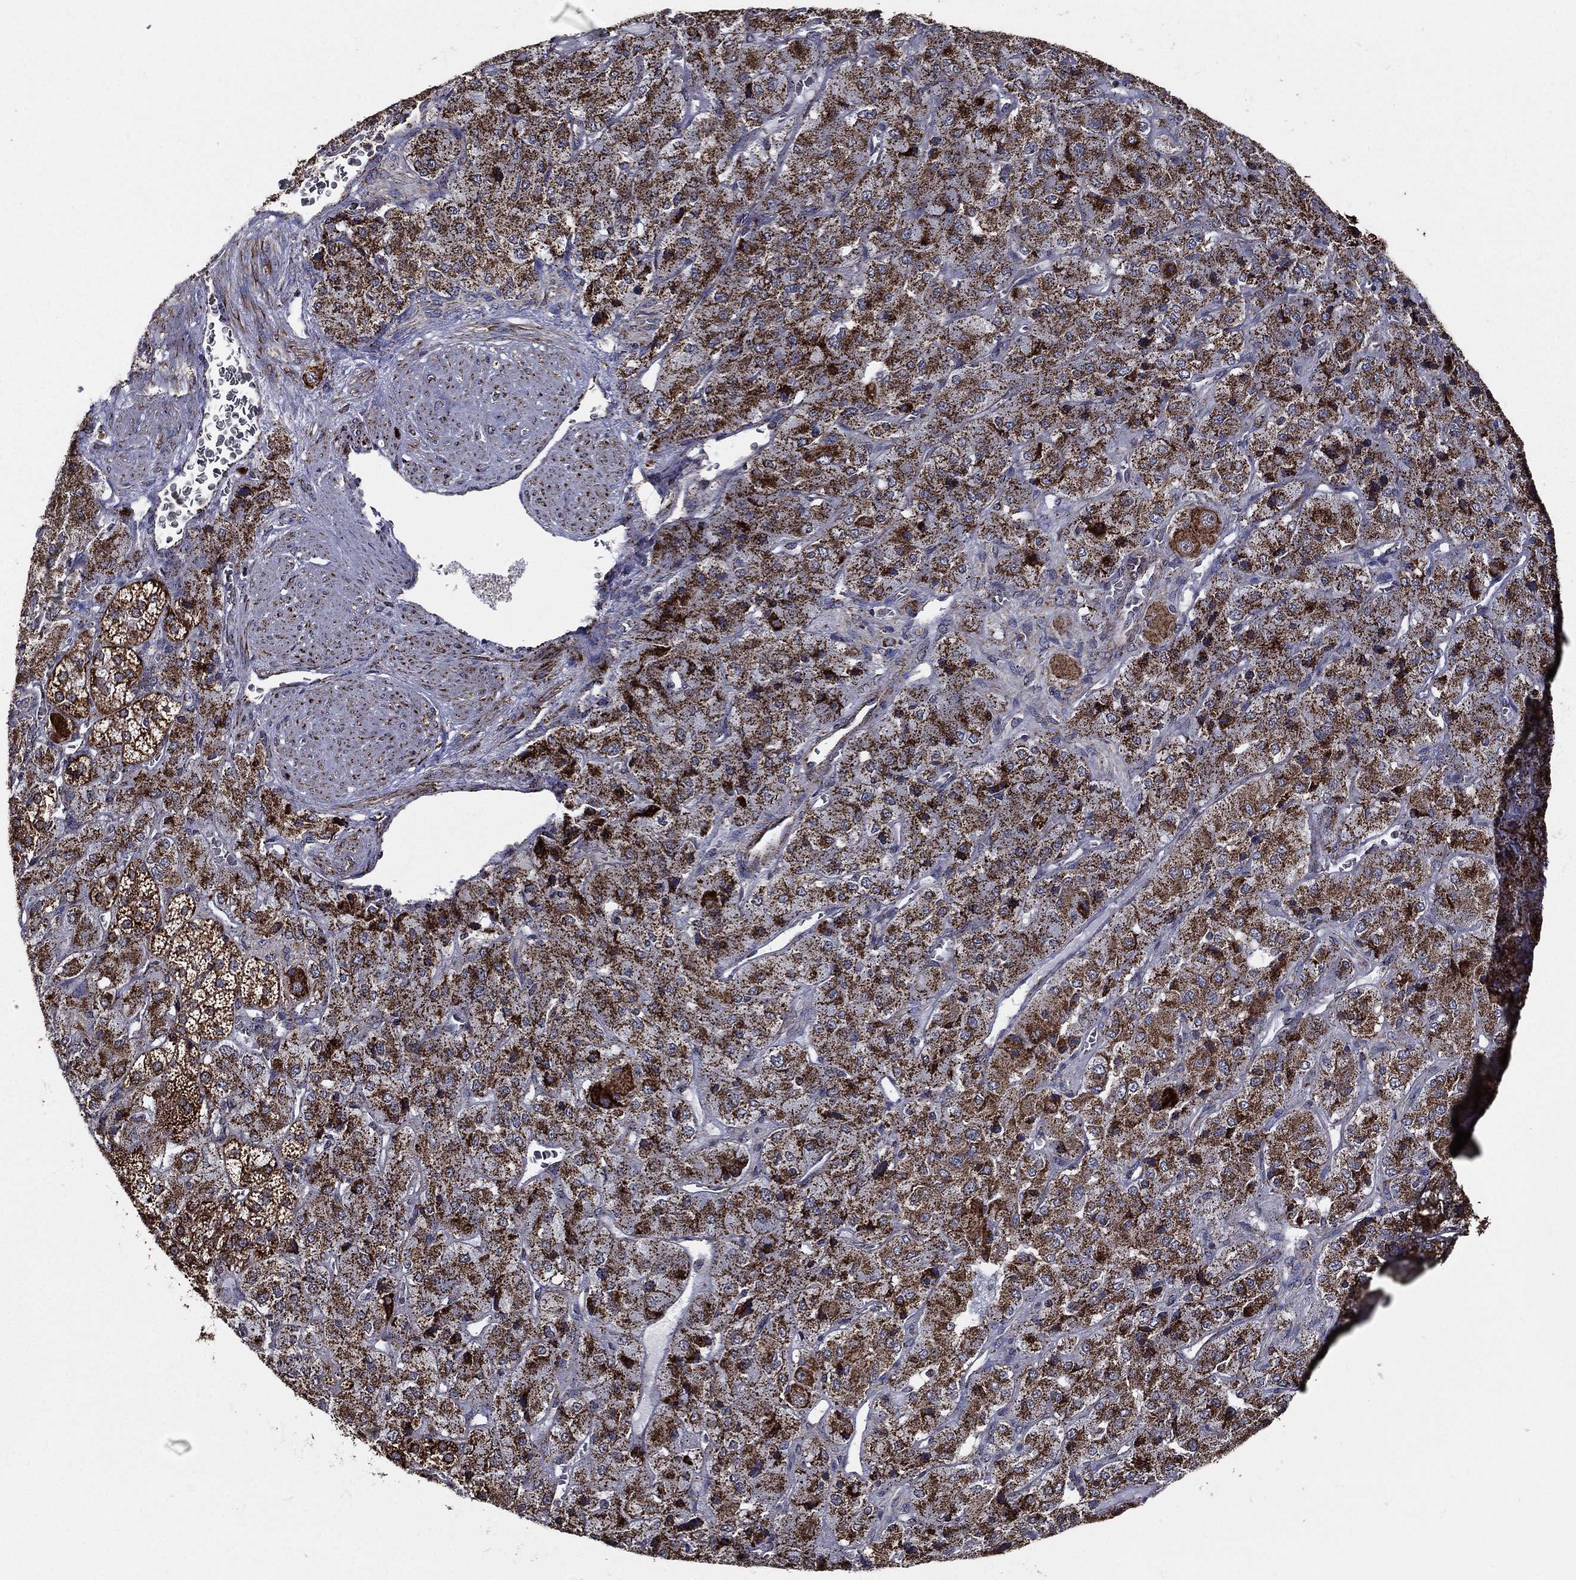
{"staining": {"intensity": "strong", "quantity": ">75%", "location": "cytoplasmic/membranous"}, "tissue": "adrenal gland", "cell_type": "Glandular cells", "image_type": "normal", "snomed": [{"axis": "morphology", "description": "Normal tissue, NOS"}, {"axis": "topography", "description": "Adrenal gland"}], "caption": "Adrenal gland stained with immunohistochemistry demonstrates strong cytoplasmic/membranous positivity in about >75% of glandular cells.", "gene": "NDUFAB1", "patient": {"sex": "female", "age": 60}}